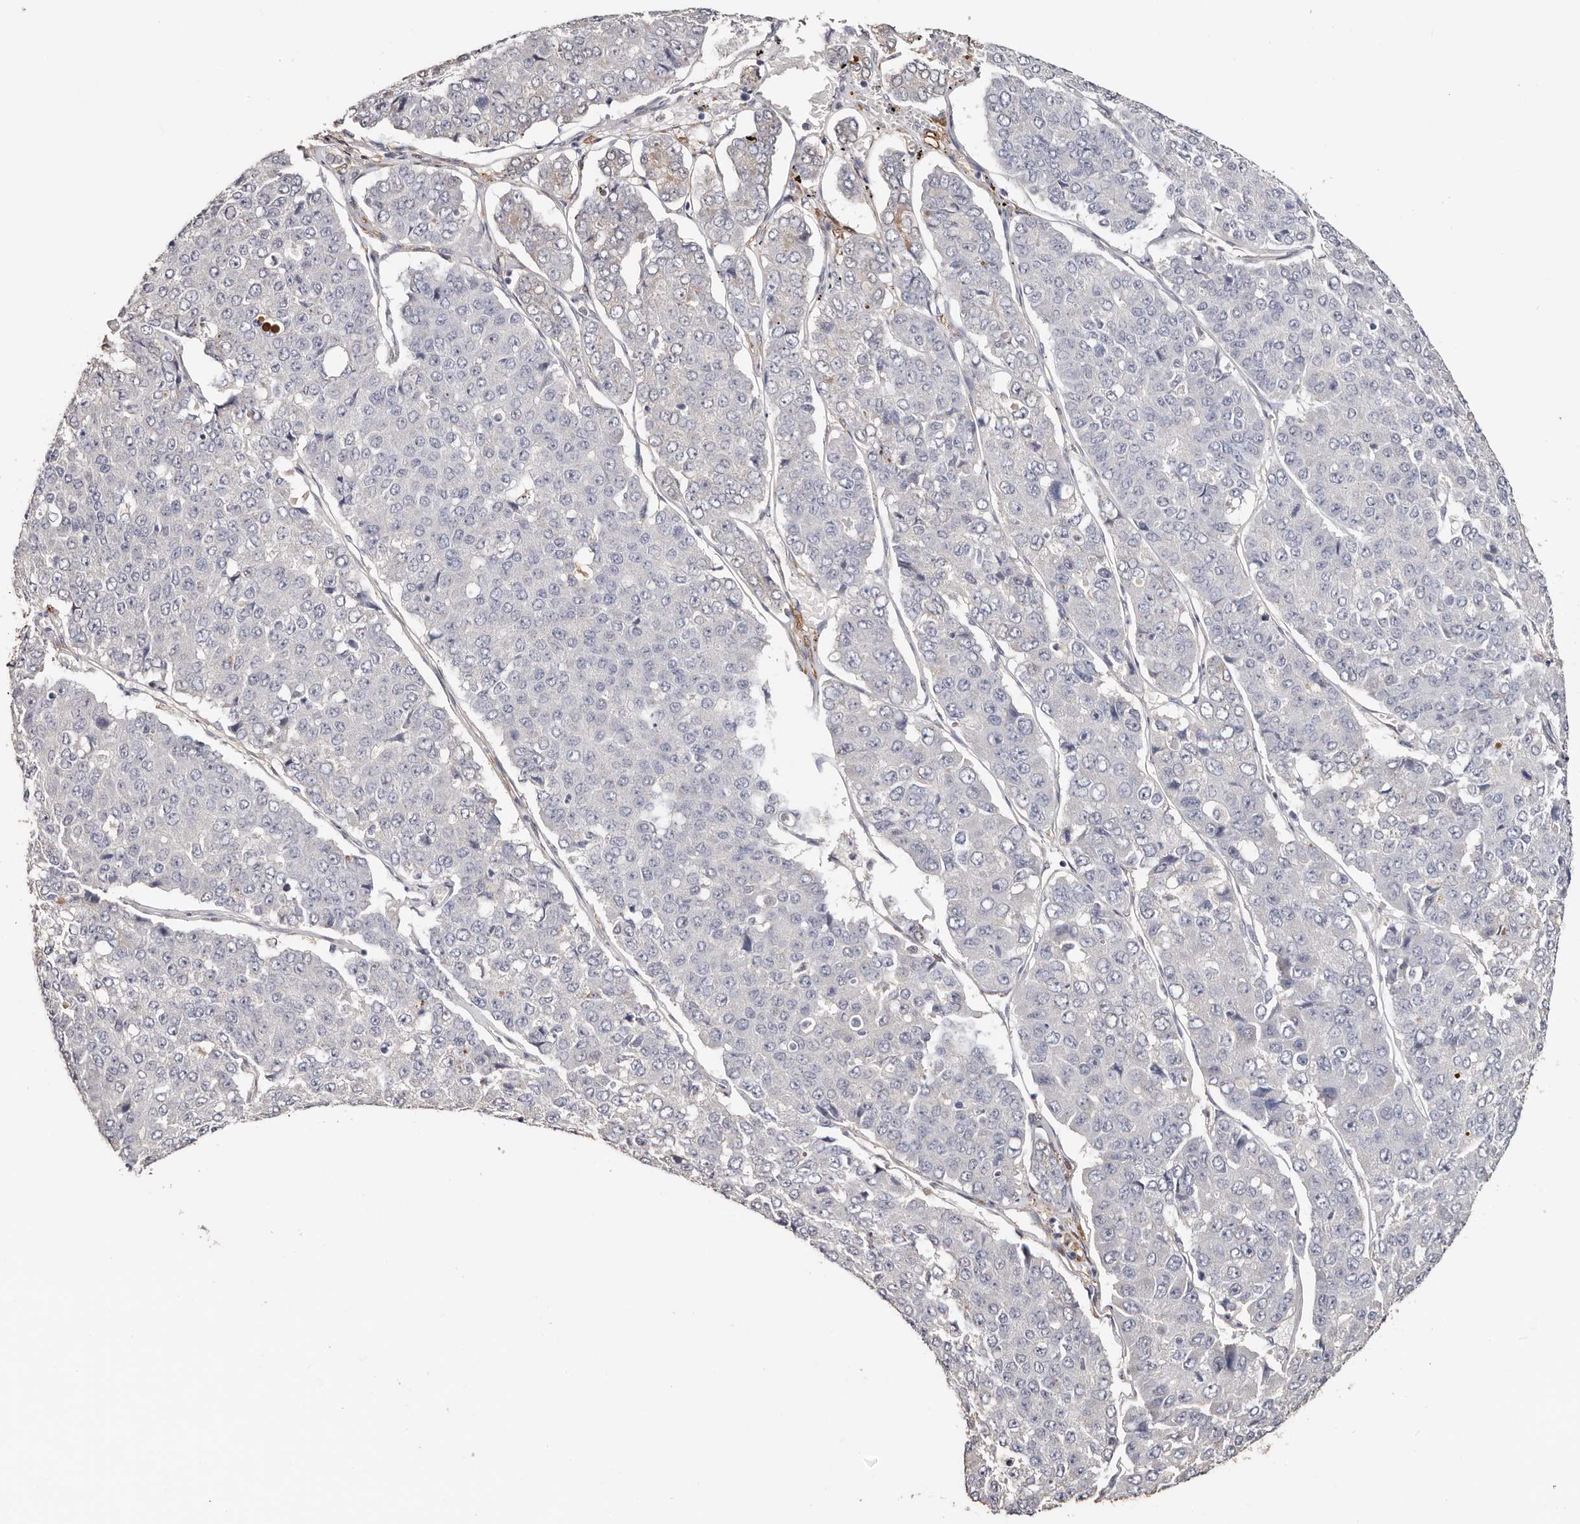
{"staining": {"intensity": "negative", "quantity": "none", "location": "none"}, "tissue": "pancreatic cancer", "cell_type": "Tumor cells", "image_type": "cancer", "snomed": [{"axis": "morphology", "description": "Adenocarcinoma, NOS"}, {"axis": "topography", "description": "Pancreas"}], "caption": "Image shows no protein staining in tumor cells of adenocarcinoma (pancreatic) tissue.", "gene": "TGM2", "patient": {"sex": "male", "age": 50}}